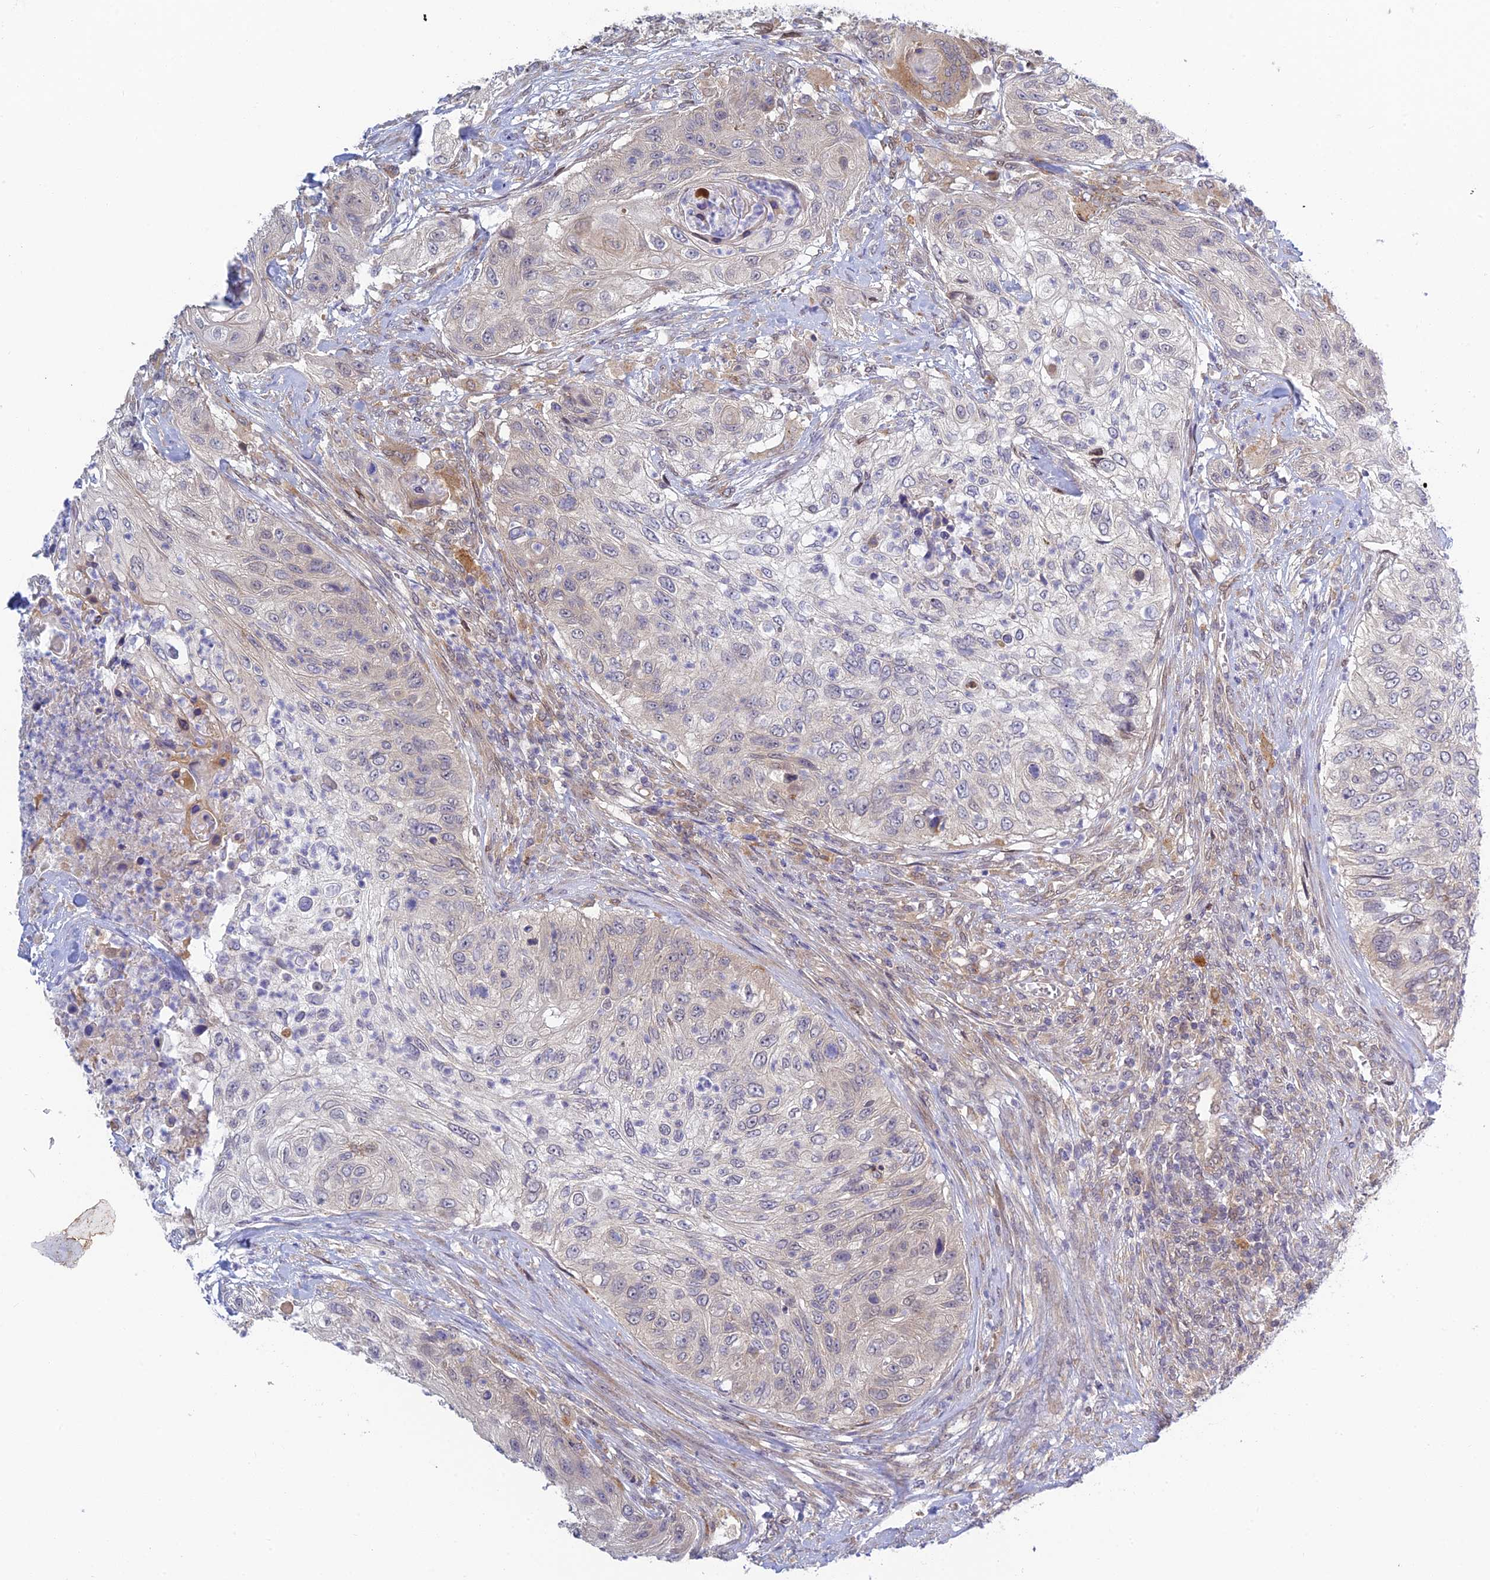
{"staining": {"intensity": "negative", "quantity": "none", "location": "none"}, "tissue": "urothelial cancer", "cell_type": "Tumor cells", "image_type": "cancer", "snomed": [{"axis": "morphology", "description": "Urothelial carcinoma, High grade"}, {"axis": "topography", "description": "Urinary bladder"}], "caption": "The immunohistochemistry (IHC) photomicrograph has no significant staining in tumor cells of high-grade urothelial carcinoma tissue.", "gene": "SKIC8", "patient": {"sex": "female", "age": 60}}